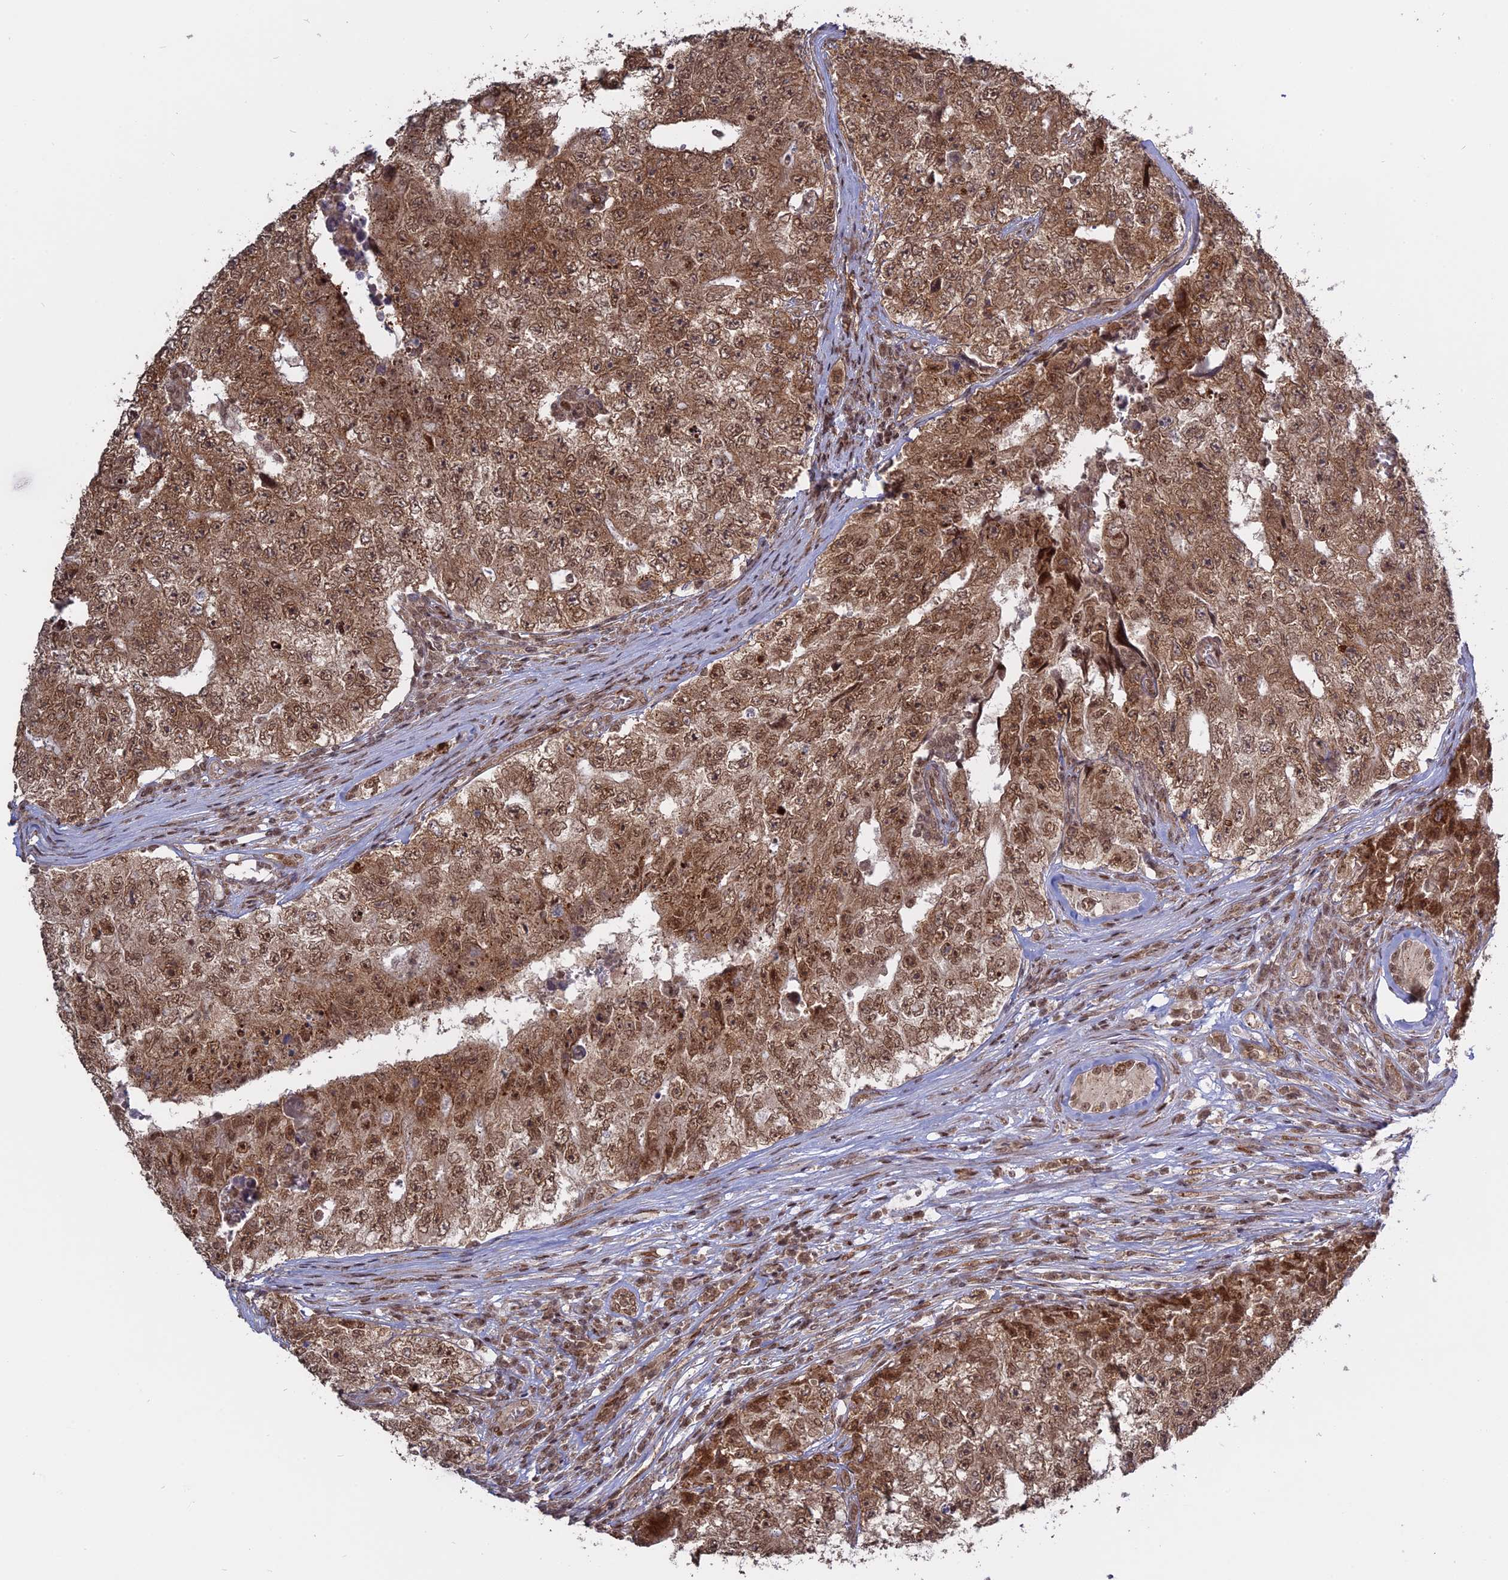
{"staining": {"intensity": "moderate", "quantity": ">75%", "location": "cytoplasmic/membranous,nuclear"}, "tissue": "testis cancer", "cell_type": "Tumor cells", "image_type": "cancer", "snomed": [{"axis": "morphology", "description": "Carcinoma, Embryonal, NOS"}, {"axis": "topography", "description": "Testis"}], "caption": "Immunohistochemical staining of embryonal carcinoma (testis) exhibits moderate cytoplasmic/membranous and nuclear protein staining in approximately >75% of tumor cells.", "gene": "PKIG", "patient": {"sex": "male", "age": 17}}